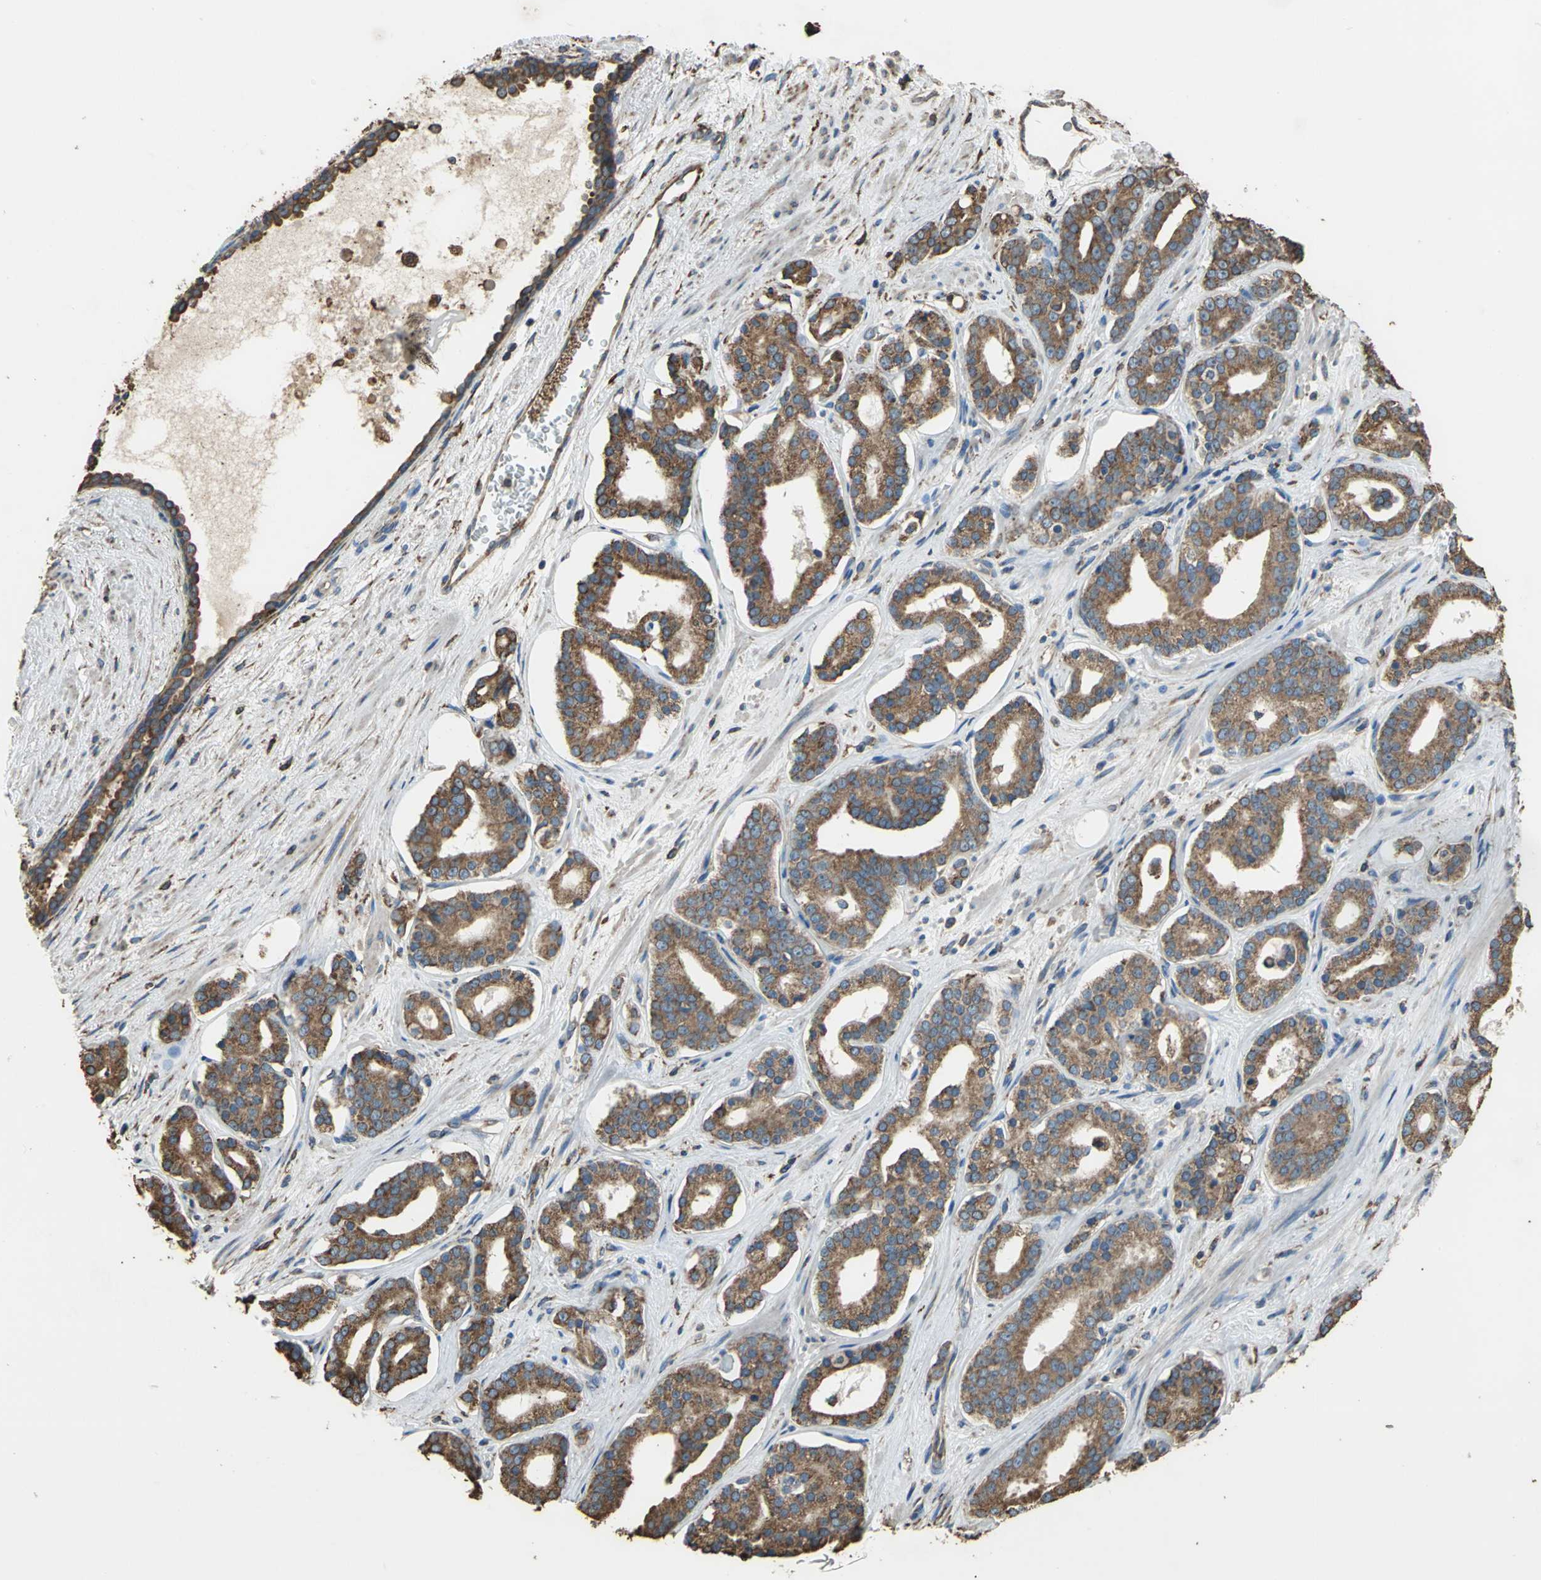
{"staining": {"intensity": "strong", "quantity": ">75%", "location": "cytoplasmic/membranous"}, "tissue": "prostate cancer", "cell_type": "Tumor cells", "image_type": "cancer", "snomed": [{"axis": "morphology", "description": "Adenocarcinoma, Low grade"}, {"axis": "topography", "description": "Prostate"}], "caption": "Tumor cells show high levels of strong cytoplasmic/membranous expression in approximately >75% of cells in human prostate cancer (low-grade adenocarcinoma).", "gene": "GPANK1", "patient": {"sex": "male", "age": 63}}